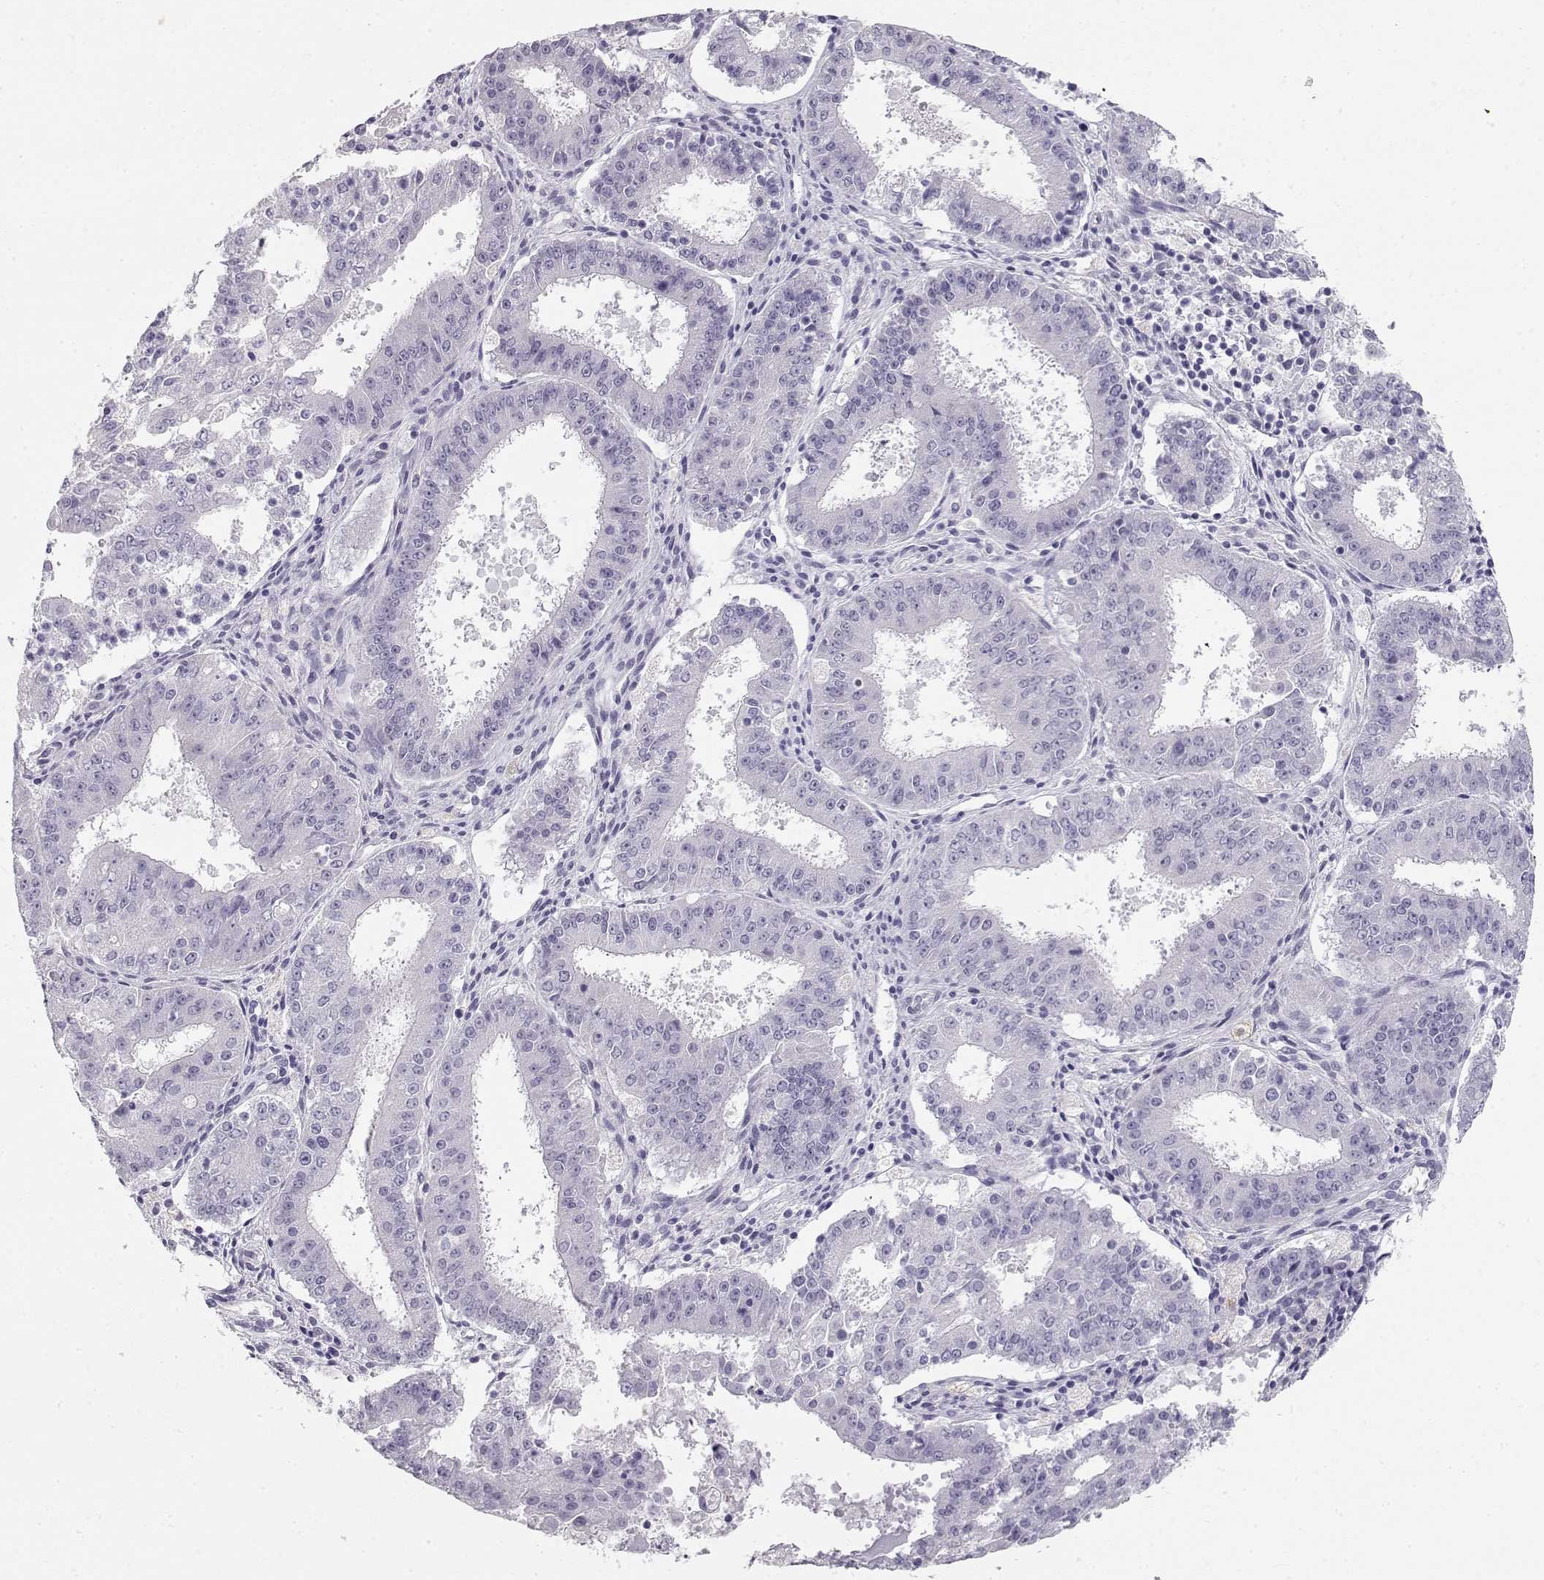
{"staining": {"intensity": "negative", "quantity": "none", "location": "none"}, "tissue": "ovarian cancer", "cell_type": "Tumor cells", "image_type": "cancer", "snomed": [{"axis": "morphology", "description": "Carcinoma, endometroid"}, {"axis": "topography", "description": "Ovary"}], "caption": "High power microscopy image of an immunohistochemistry image of ovarian endometroid carcinoma, revealing no significant positivity in tumor cells. (Stains: DAB (3,3'-diaminobenzidine) IHC with hematoxylin counter stain, Microscopy: brightfield microscopy at high magnification).", "gene": "NUTM1", "patient": {"sex": "female", "age": 42}}